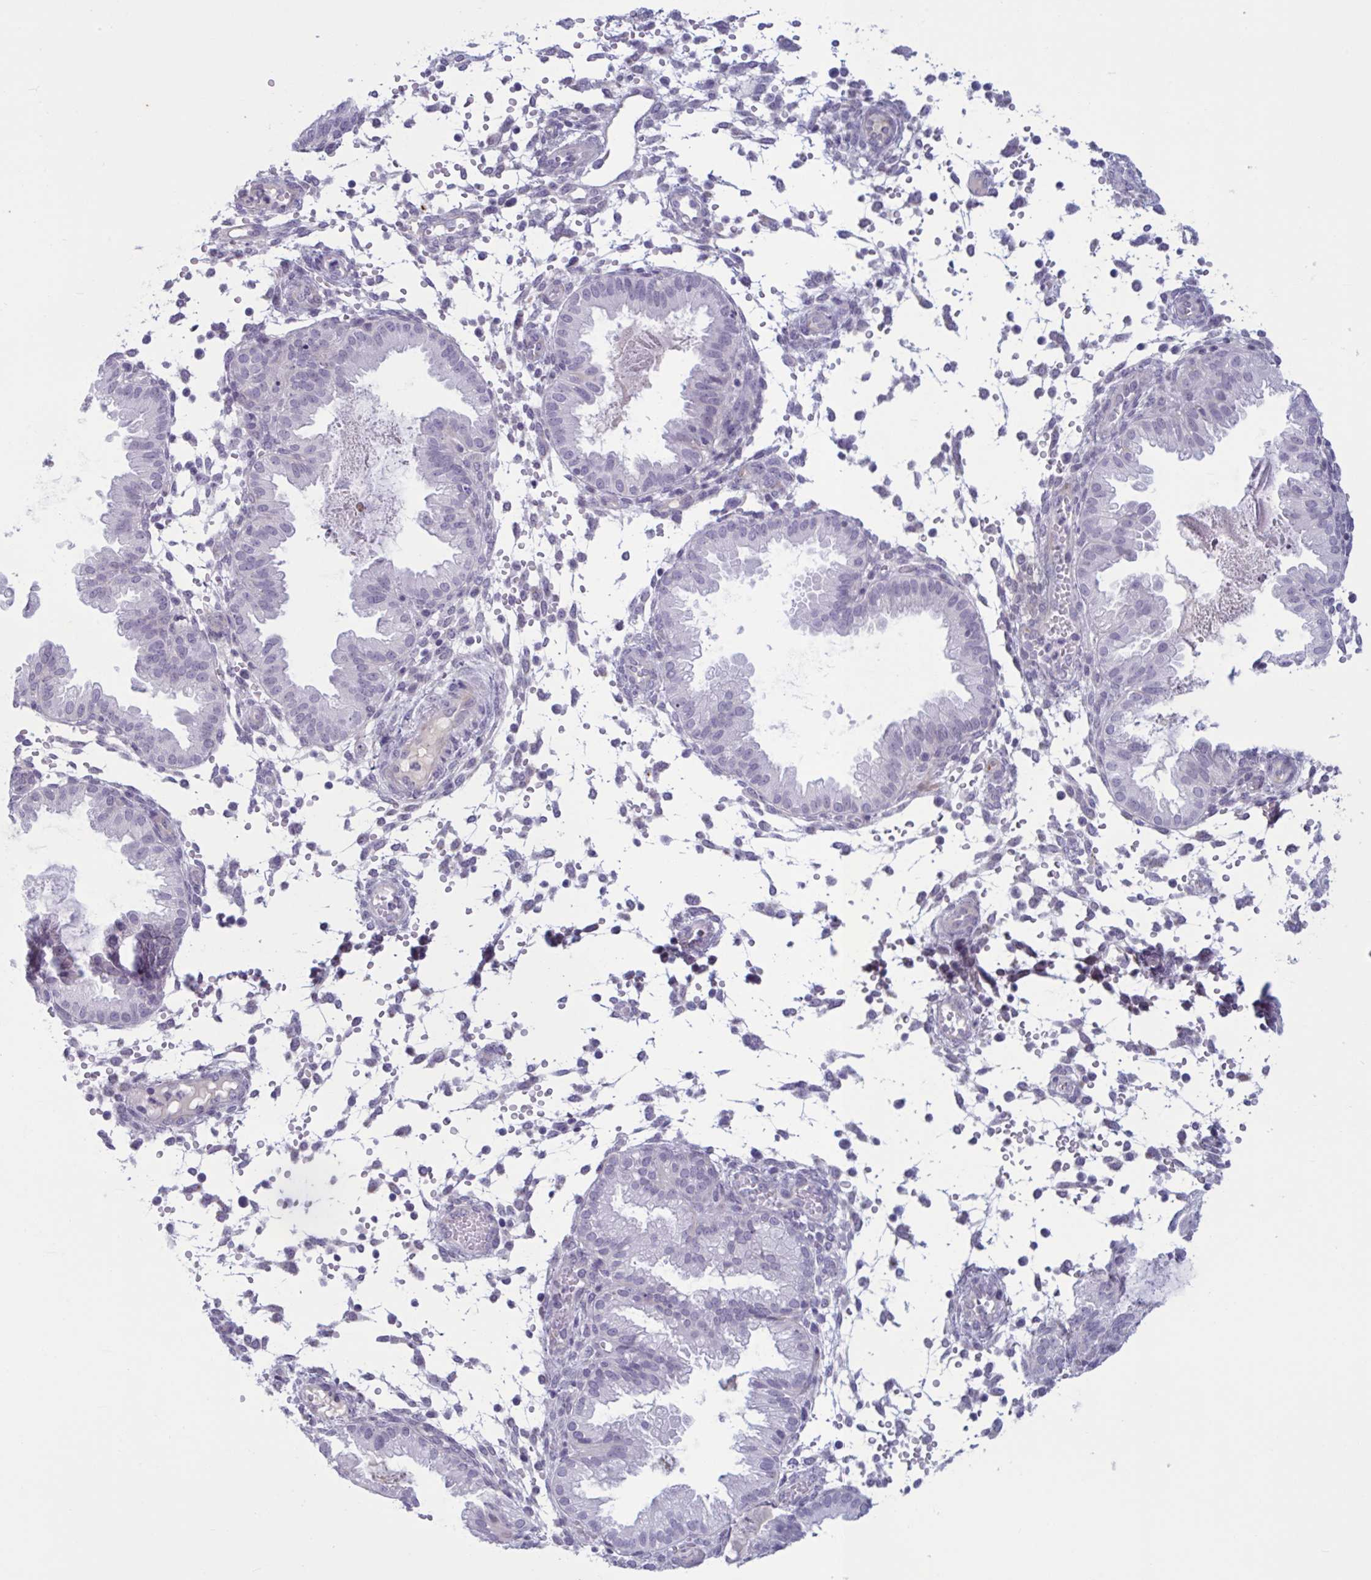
{"staining": {"intensity": "negative", "quantity": "none", "location": "none"}, "tissue": "endometrium", "cell_type": "Cells in endometrial stroma", "image_type": "normal", "snomed": [{"axis": "morphology", "description": "Normal tissue, NOS"}, {"axis": "topography", "description": "Endometrium"}], "caption": "Normal endometrium was stained to show a protein in brown. There is no significant expression in cells in endometrial stroma. Brightfield microscopy of immunohistochemistry stained with DAB (brown) and hematoxylin (blue), captured at high magnification.", "gene": "OR1L3", "patient": {"sex": "female", "age": 33}}